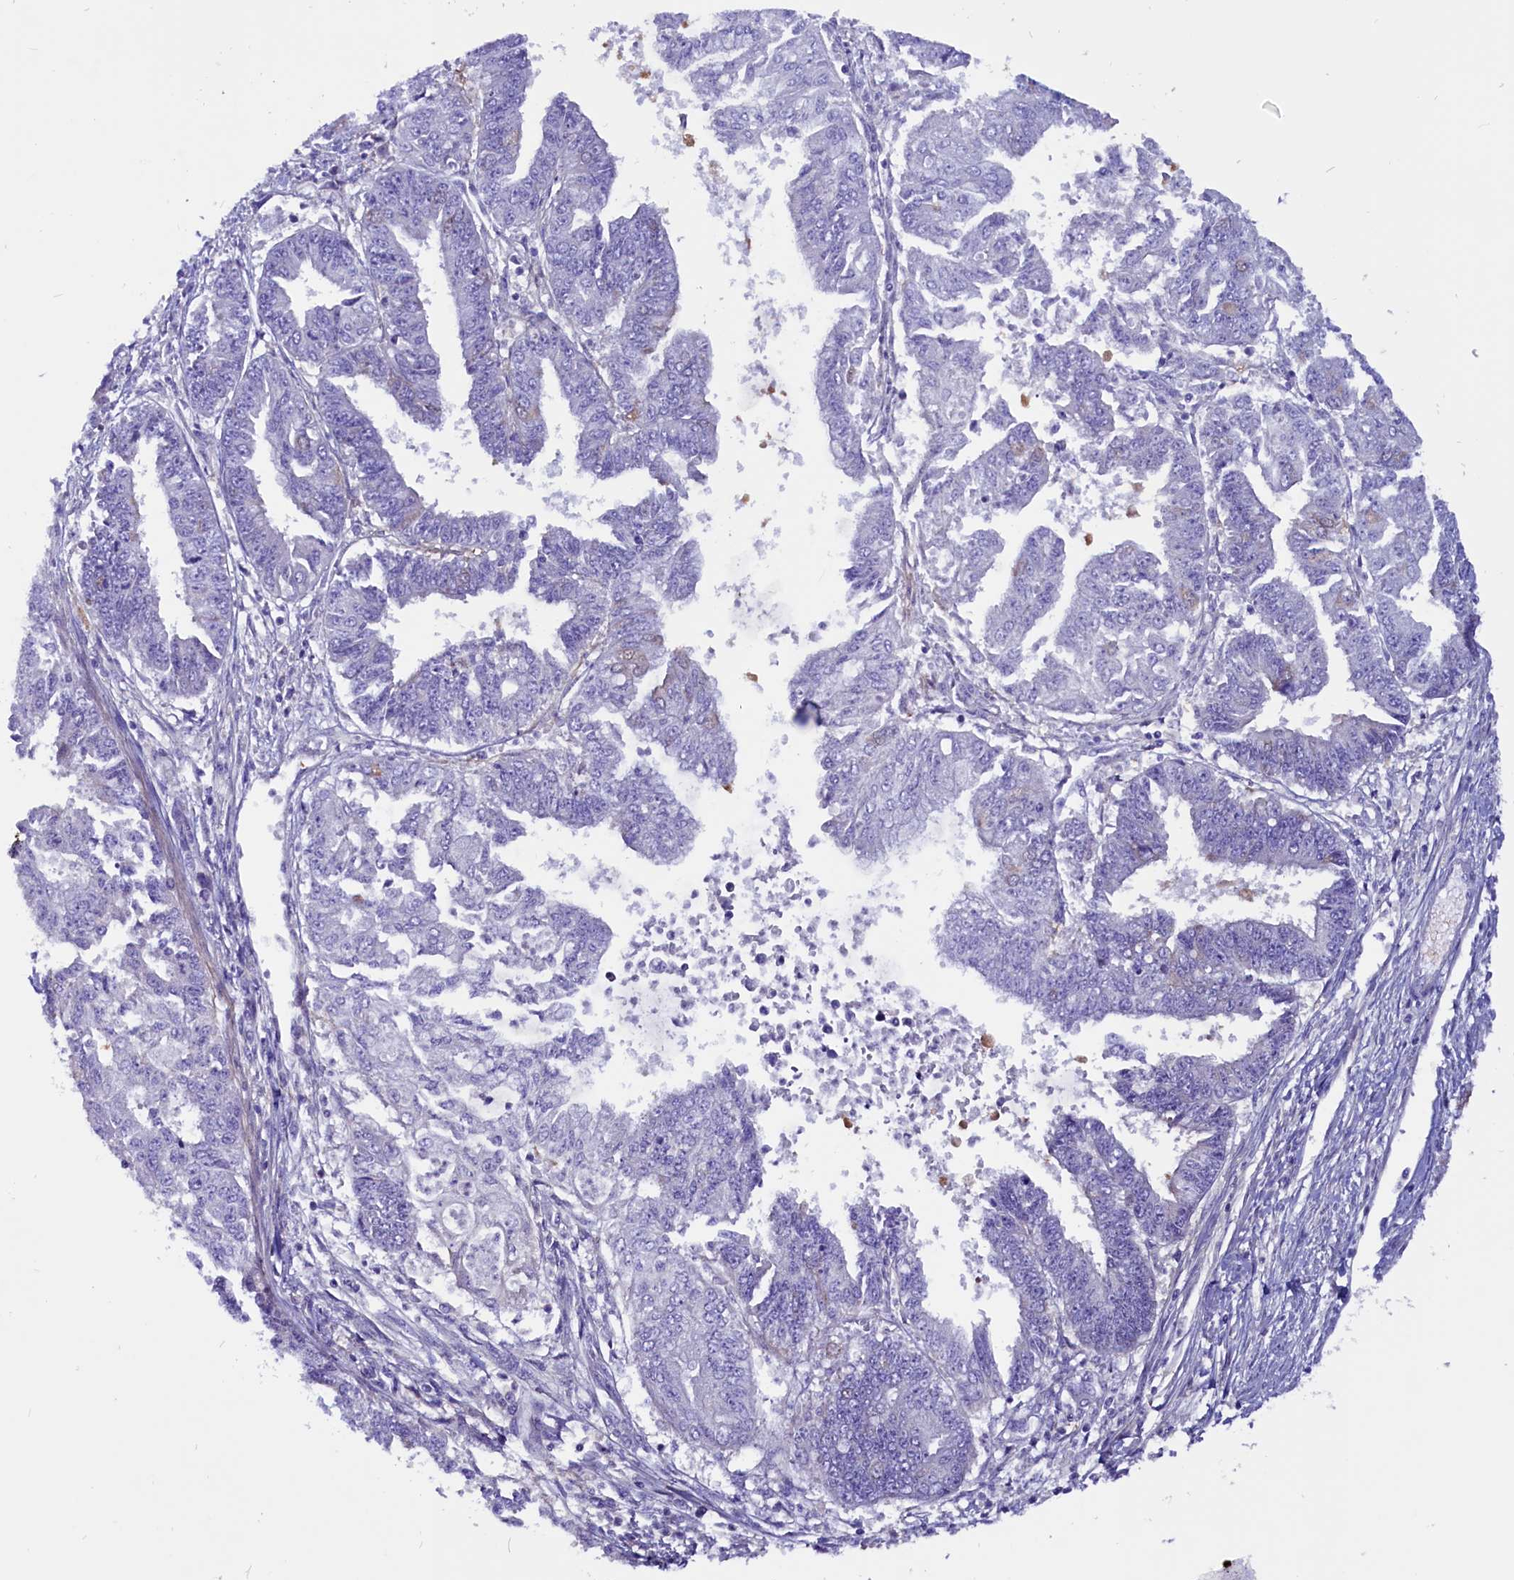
{"staining": {"intensity": "negative", "quantity": "none", "location": "none"}, "tissue": "endometrial cancer", "cell_type": "Tumor cells", "image_type": "cancer", "snomed": [{"axis": "morphology", "description": "Adenocarcinoma, NOS"}, {"axis": "topography", "description": "Endometrium"}], "caption": "DAB (3,3'-diaminobenzidine) immunohistochemical staining of human endometrial cancer (adenocarcinoma) demonstrates no significant positivity in tumor cells.", "gene": "CCBE1", "patient": {"sex": "female", "age": 73}}